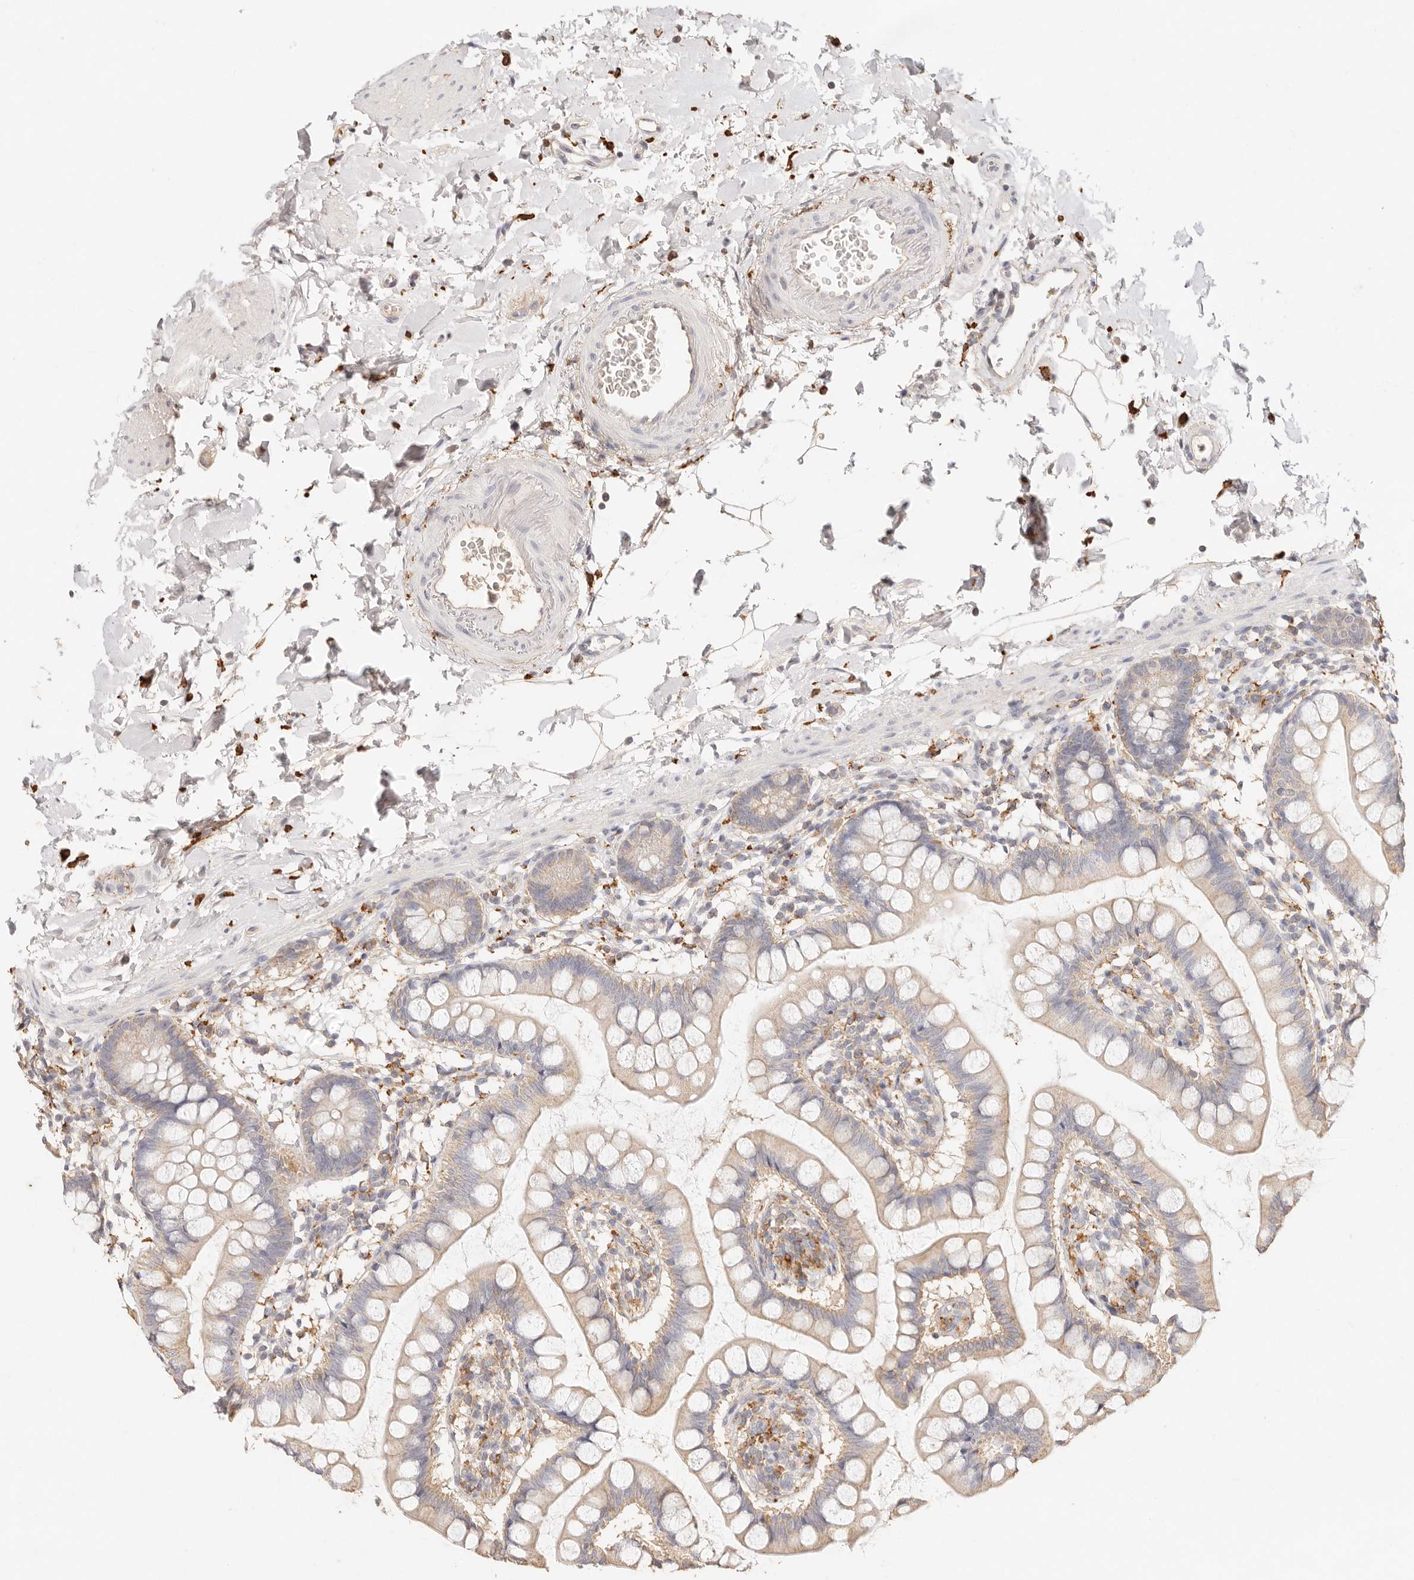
{"staining": {"intensity": "weak", "quantity": "25%-75%", "location": "cytoplasmic/membranous"}, "tissue": "small intestine", "cell_type": "Glandular cells", "image_type": "normal", "snomed": [{"axis": "morphology", "description": "Normal tissue, NOS"}, {"axis": "topography", "description": "Small intestine"}], "caption": "Small intestine stained for a protein reveals weak cytoplasmic/membranous positivity in glandular cells. Ihc stains the protein of interest in brown and the nuclei are stained blue.", "gene": "HK2", "patient": {"sex": "female", "age": 84}}